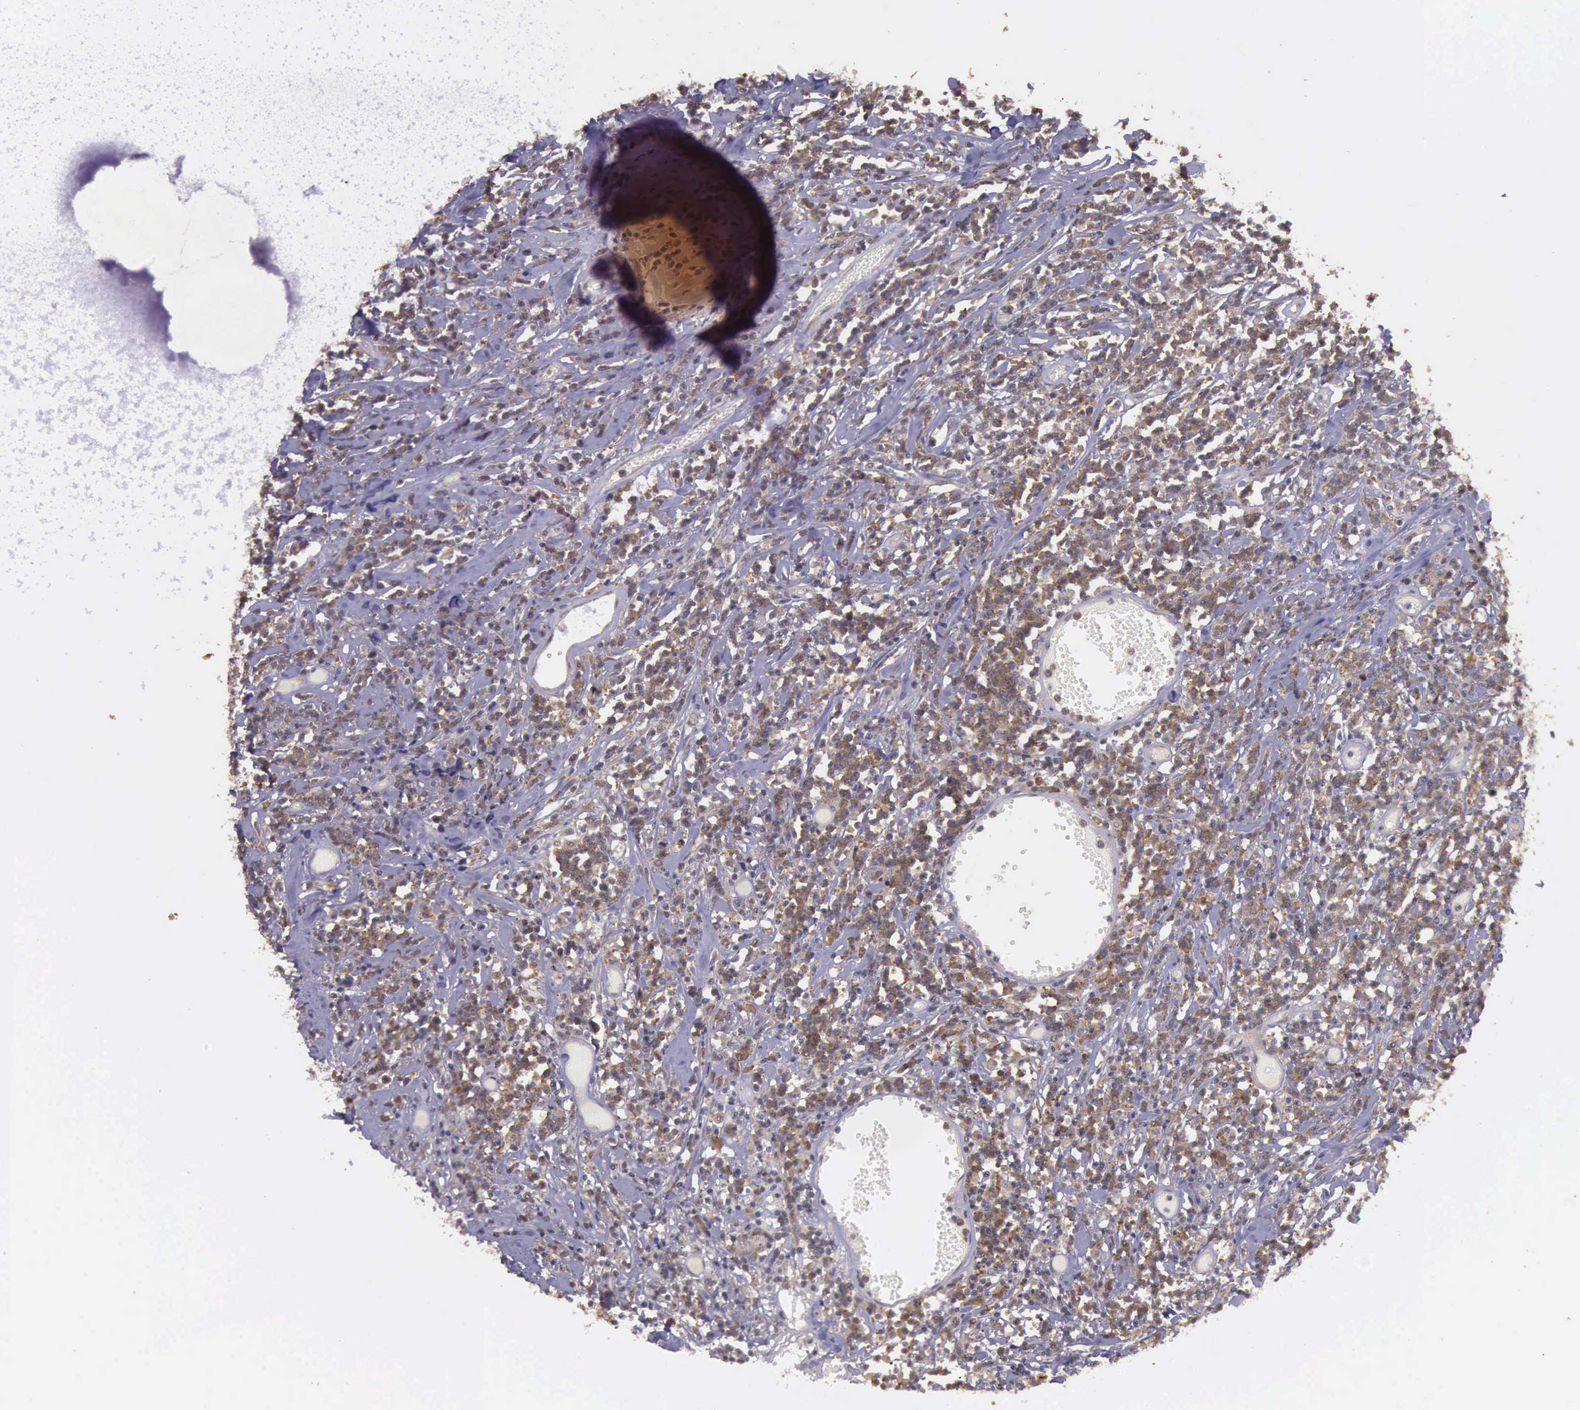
{"staining": {"intensity": "moderate", "quantity": ">75%", "location": "cytoplasmic/membranous"}, "tissue": "lymphoma", "cell_type": "Tumor cells", "image_type": "cancer", "snomed": [{"axis": "morphology", "description": "Malignant lymphoma, non-Hodgkin's type, High grade"}, {"axis": "topography", "description": "Colon"}], "caption": "A brown stain shows moderate cytoplasmic/membranous staining of a protein in high-grade malignant lymphoma, non-Hodgkin's type tumor cells.", "gene": "EIF5", "patient": {"sex": "male", "age": 82}}